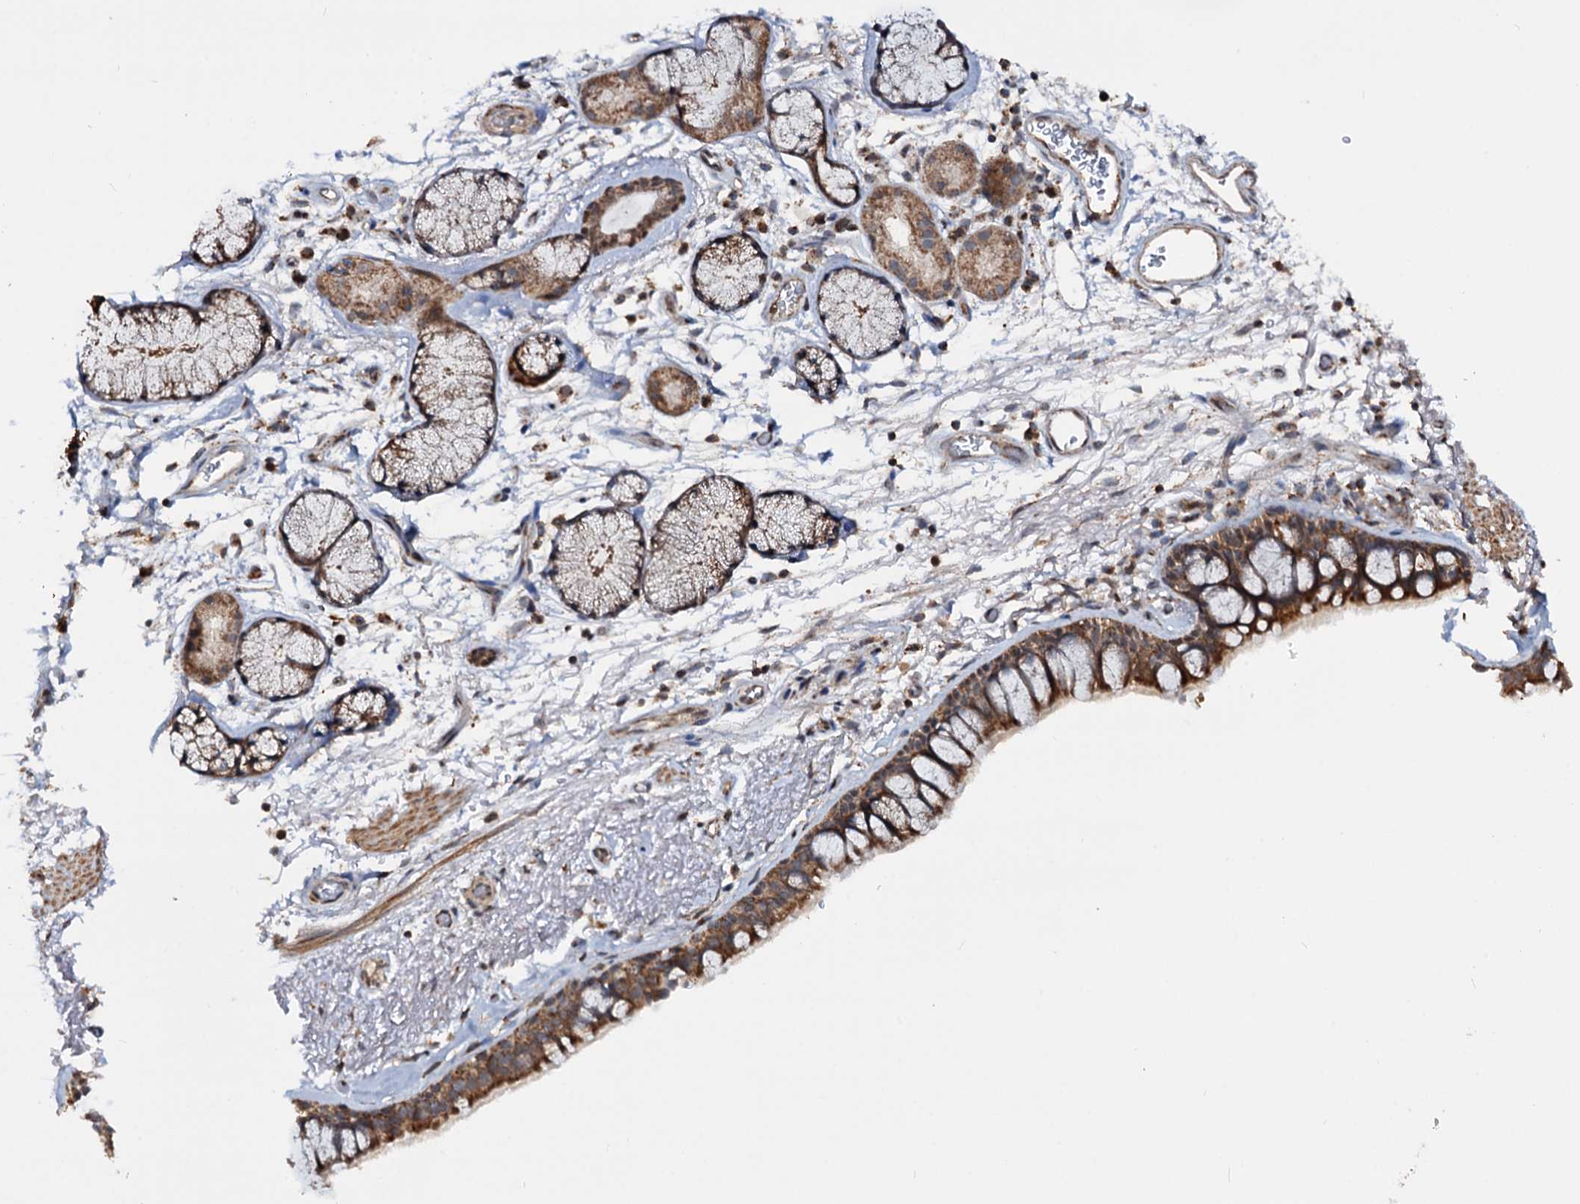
{"staining": {"intensity": "strong", "quantity": ">75%", "location": "cytoplasmic/membranous"}, "tissue": "bronchus", "cell_type": "Respiratory epithelial cells", "image_type": "normal", "snomed": [{"axis": "morphology", "description": "Normal tissue, NOS"}, {"axis": "topography", "description": "Bronchus"}], "caption": "About >75% of respiratory epithelial cells in normal bronchus reveal strong cytoplasmic/membranous protein staining as visualized by brown immunohistochemical staining.", "gene": "CEP76", "patient": {"sex": "male", "age": 65}}